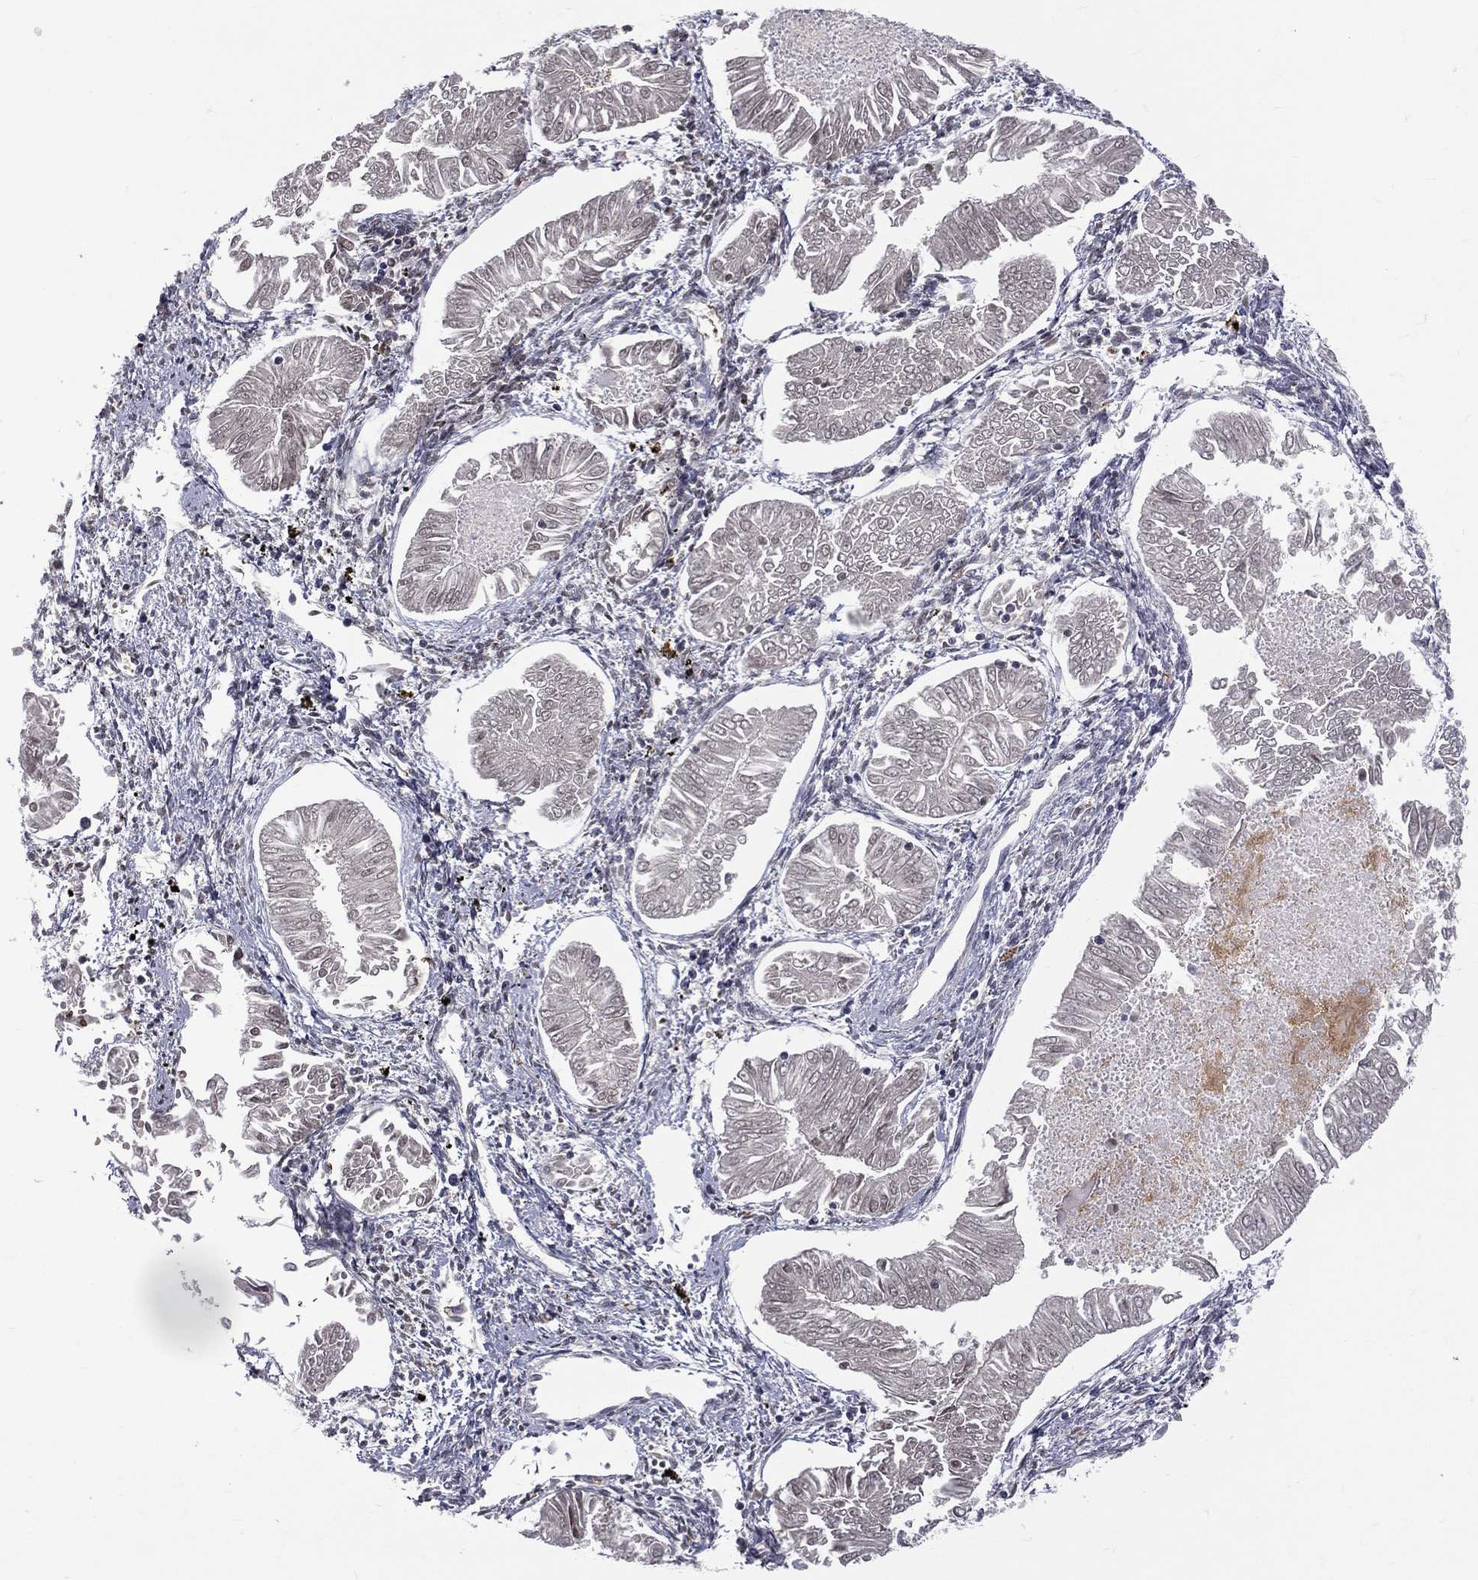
{"staining": {"intensity": "negative", "quantity": "none", "location": "none"}, "tissue": "endometrial cancer", "cell_type": "Tumor cells", "image_type": "cancer", "snomed": [{"axis": "morphology", "description": "Adenocarcinoma, NOS"}, {"axis": "topography", "description": "Endometrium"}], "caption": "Tumor cells show no significant protein expression in adenocarcinoma (endometrial). (DAB (3,3'-diaminobenzidine) immunohistochemistry (IHC) with hematoxylin counter stain).", "gene": "DSG4", "patient": {"sex": "female", "age": 53}}